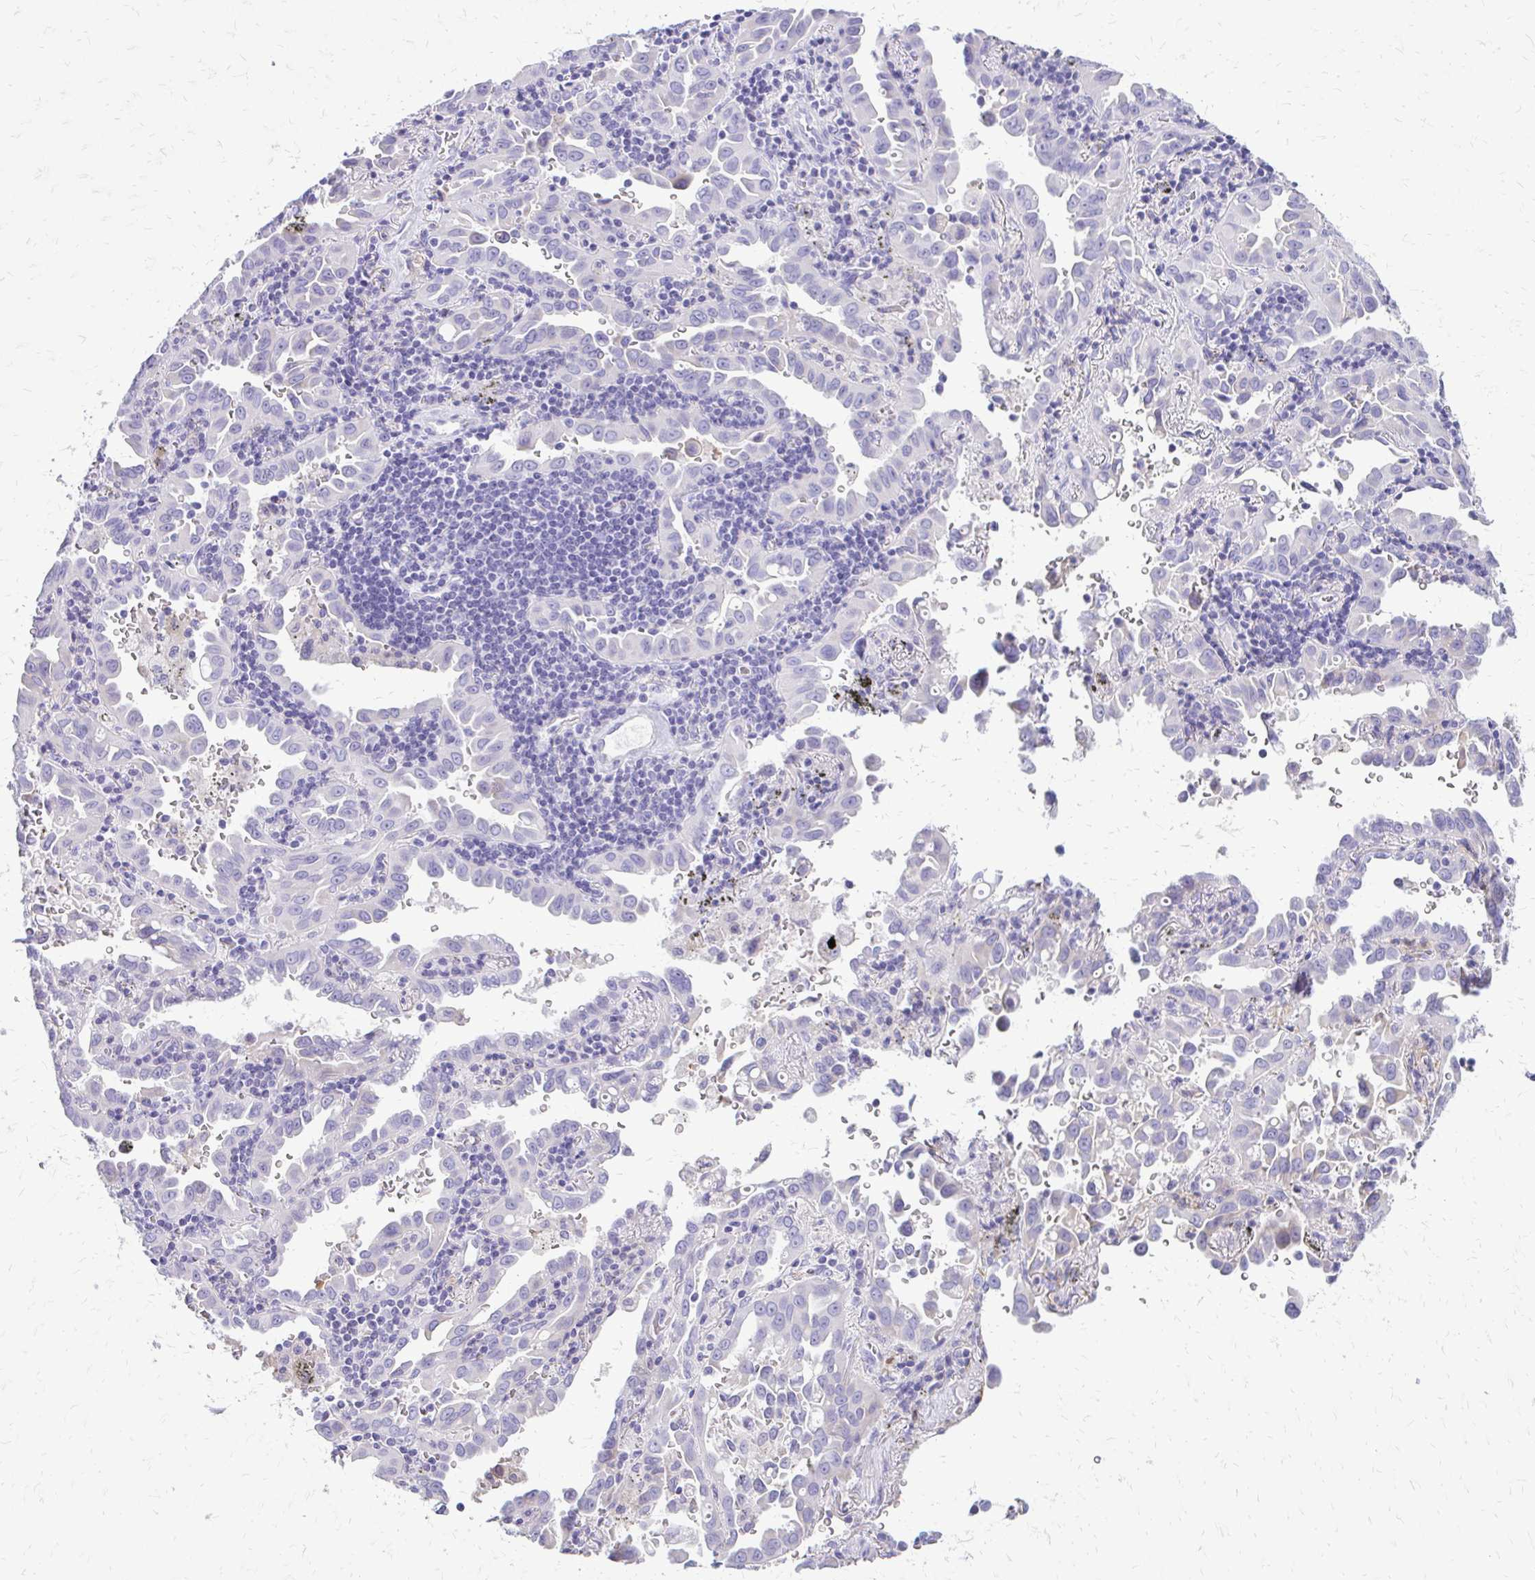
{"staining": {"intensity": "negative", "quantity": "none", "location": "none"}, "tissue": "lung cancer", "cell_type": "Tumor cells", "image_type": "cancer", "snomed": [{"axis": "morphology", "description": "Adenocarcinoma, NOS"}, {"axis": "topography", "description": "Lung"}], "caption": "Protein analysis of lung cancer demonstrates no significant expression in tumor cells. (DAB immunohistochemistry, high magnification).", "gene": "SIGLEC11", "patient": {"sex": "male", "age": 68}}